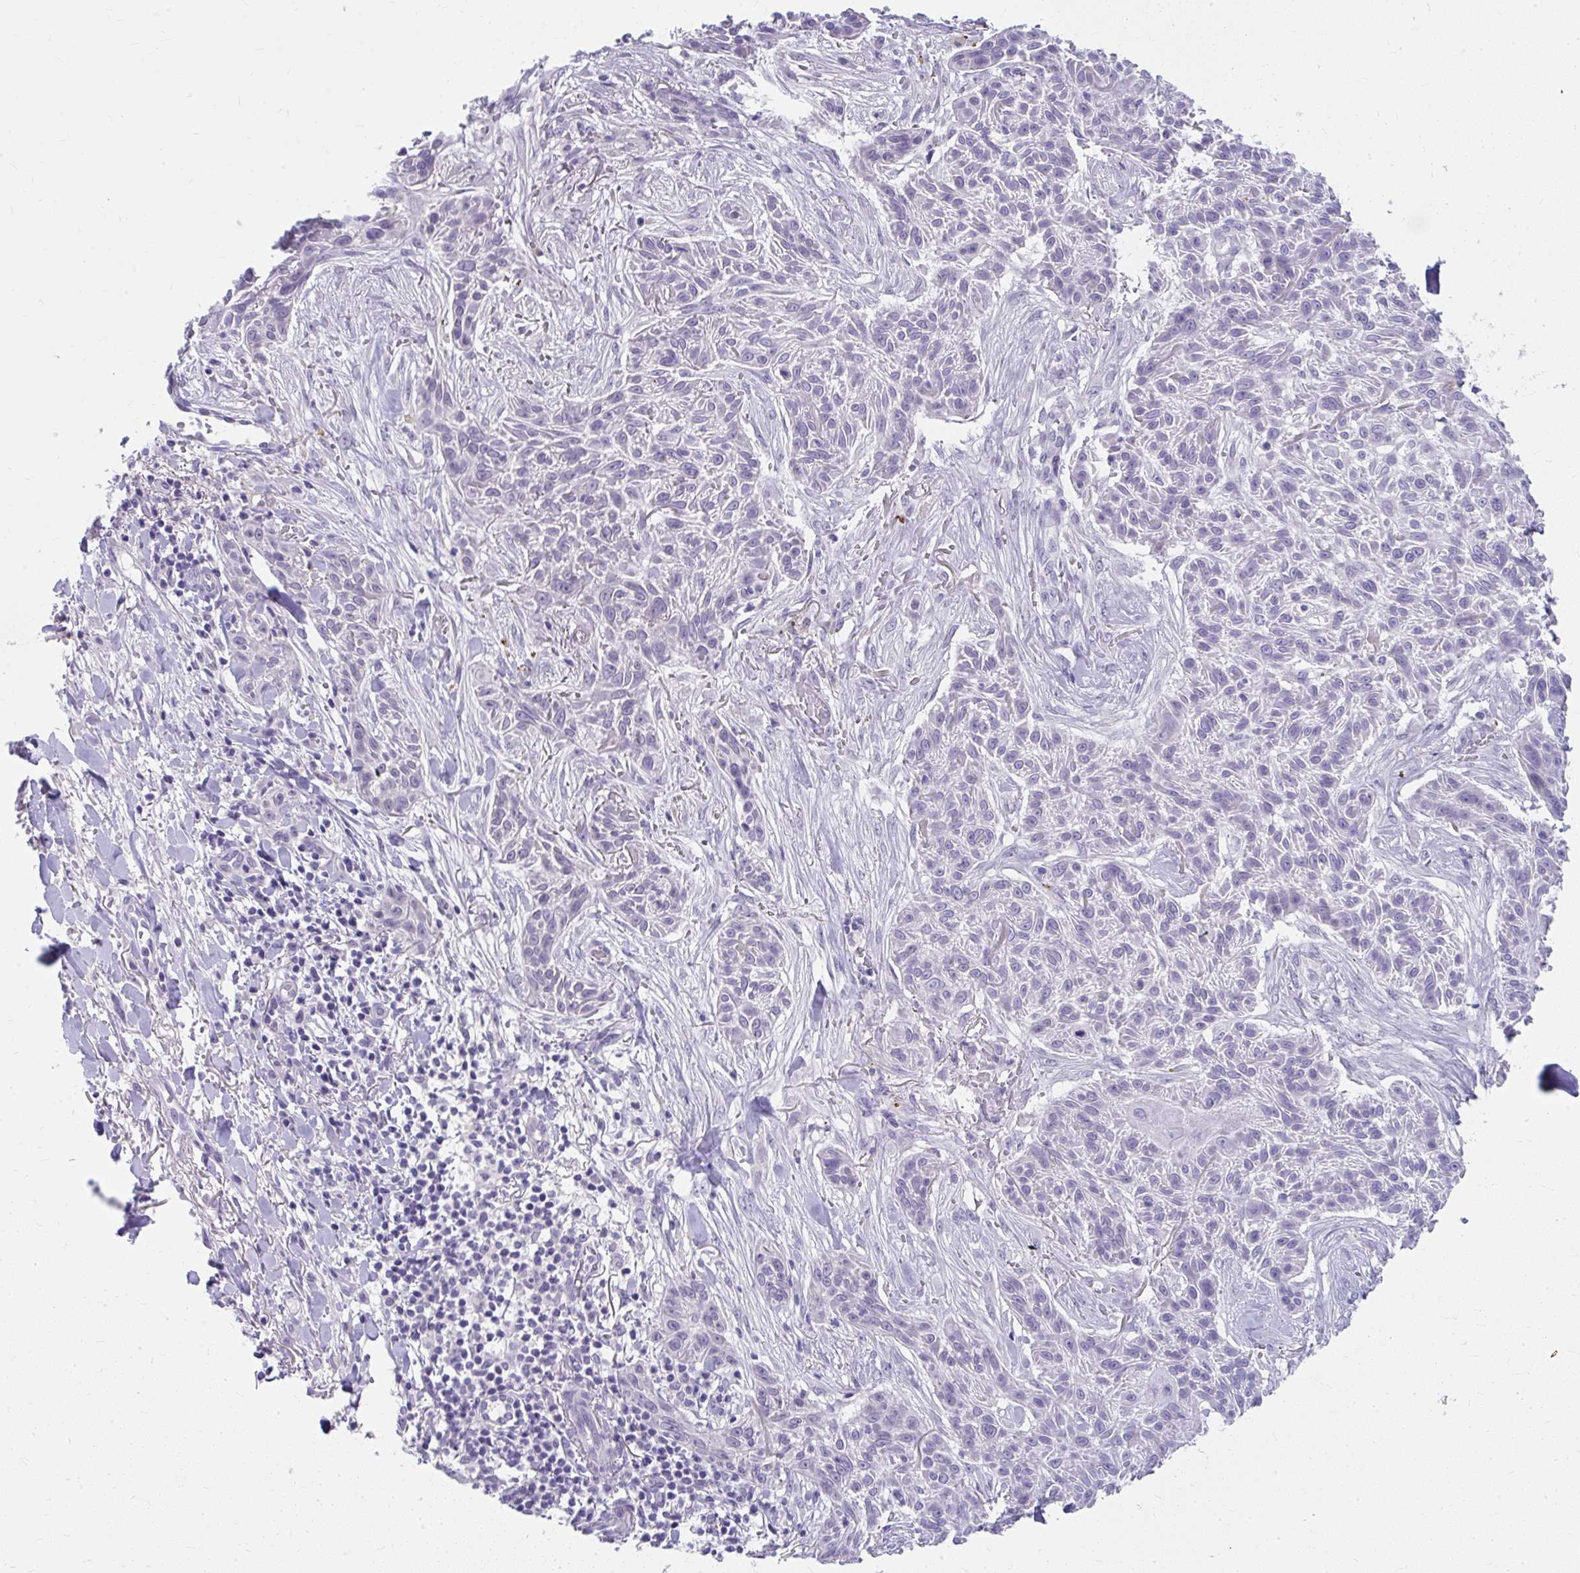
{"staining": {"intensity": "negative", "quantity": "none", "location": "none"}, "tissue": "skin cancer", "cell_type": "Tumor cells", "image_type": "cancer", "snomed": [{"axis": "morphology", "description": "Squamous cell carcinoma, NOS"}, {"axis": "topography", "description": "Skin"}], "caption": "Tumor cells are negative for protein expression in human skin cancer. (DAB (3,3'-diaminobenzidine) immunohistochemistry (IHC), high magnification).", "gene": "UGT3A2", "patient": {"sex": "male", "age": 86}}